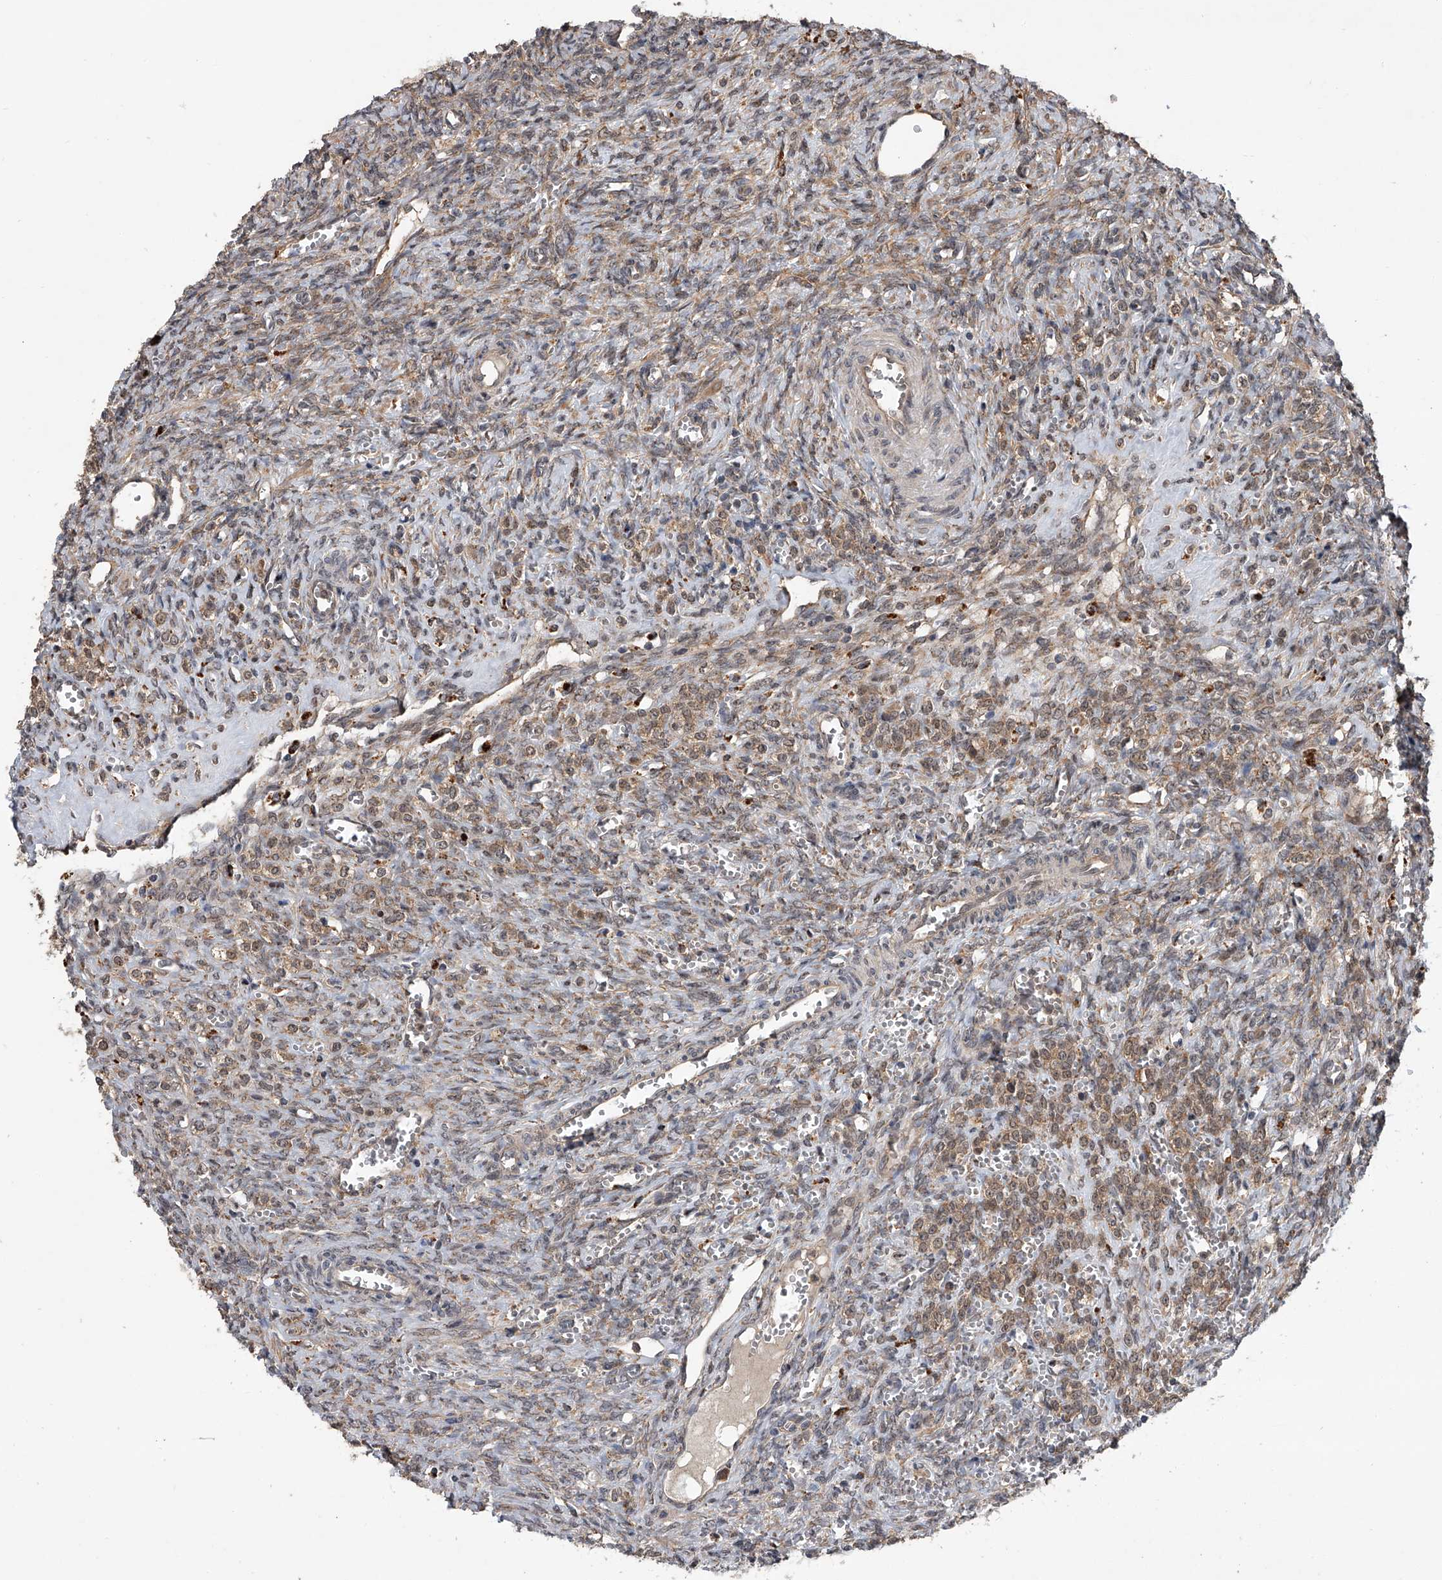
{"staining": {"intensity": "weak", "quantity": "<25%", "location": "cytoplasmic/membranous"}, "tissue": "ovary", "cell_type": "Ovarian stroma cells", "image_type": "normal", "snomed": [{"axis": "morphology", "description": "Normal tissue, NOS"}, {"axis": "topography", "description": "Ovary"}], "caption": "An immunohistochemistry micrograph of unremarkable ovary is shown. There is no staining in ovarian stroma cells of ovary. (Brightfield microscopy of DAB (3,3'-diaminobenzidine) immunohistochemistry (IHC) at high magnification).", "gene": "GEMIN8", "patient": {"sex": "female", "age": 41}}